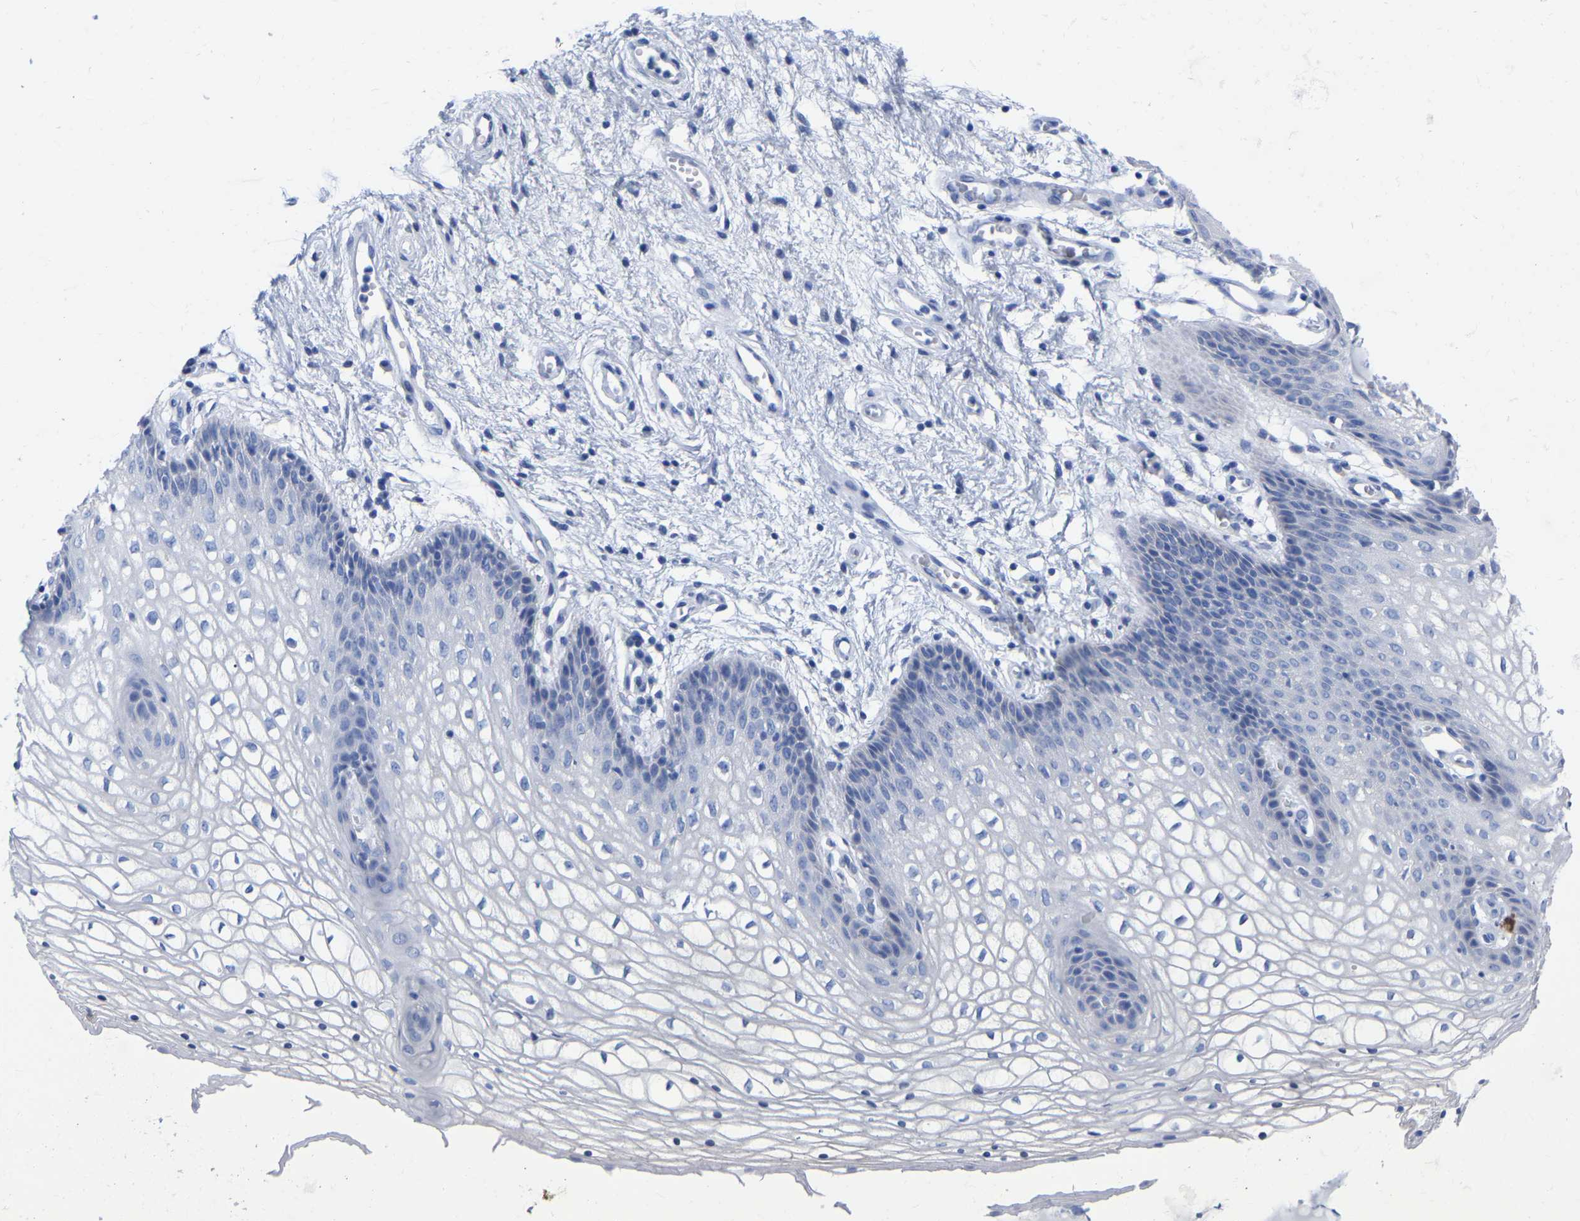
{"staining": {"intensity": "negative", "quantity": "none", "location": "none"}, "tissue": "vagina", "cell_type": "Squamous epithelial cells", "image_type": "normal", "snomed": [{"axis": "morphology", "description": "Normal tissue, NOS"}, {"axis": "topography", "description": "Vagina"}], "caption": "The histopathology image reveals no staining of squamous epithelial cells in unremarkable vagina.", "gene": "ZNF629", "patient": {"sex": "female", "age": 34}}